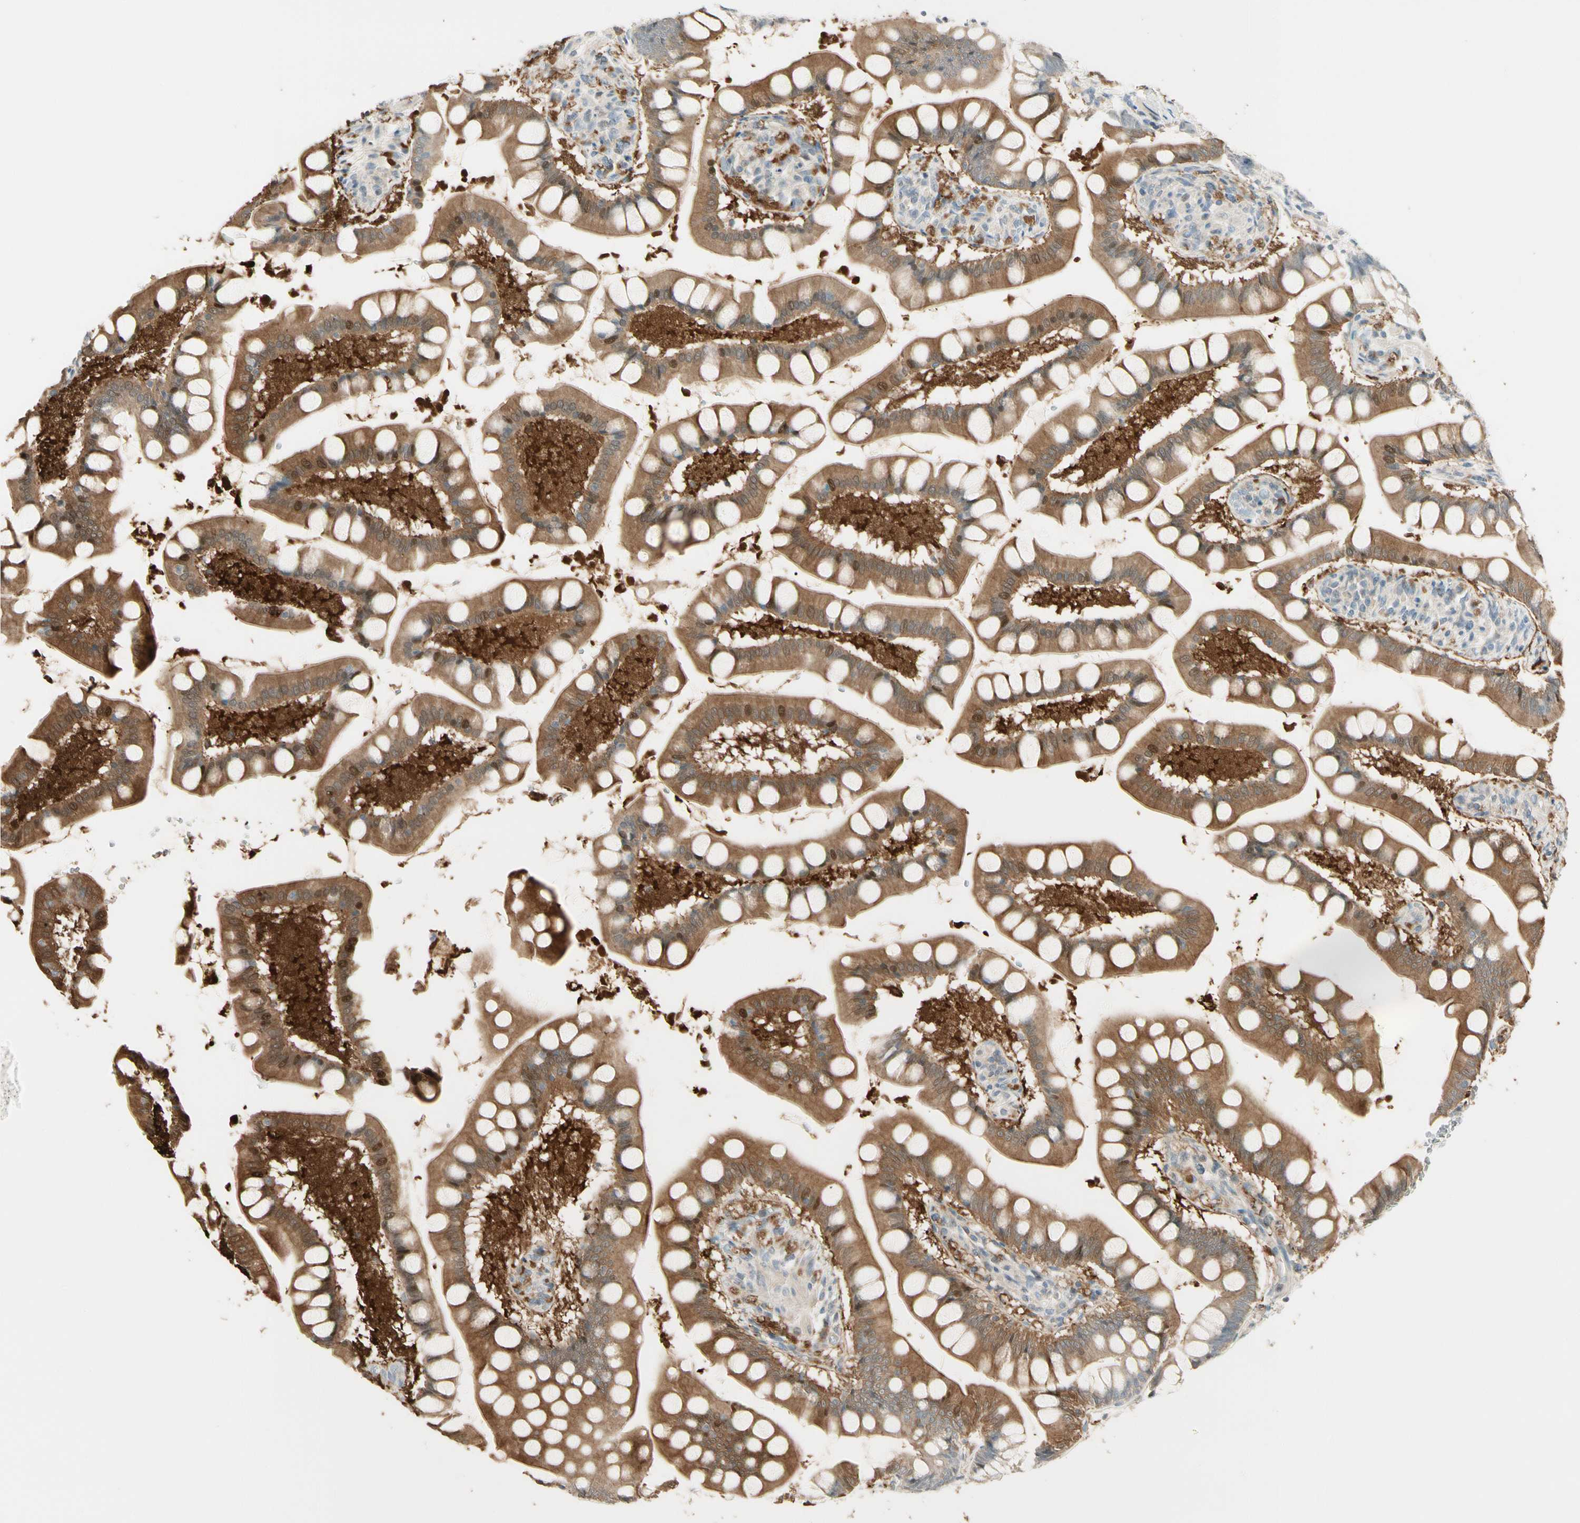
{"staining": {"intensity": "strong", "quantity": ">75%", "location": "cytoplasmic/membranous"}, "tissue": "small intestine", "cell_type": "Glandular cells", "image_type": "normal", "snomed": [{"axis": "morphology", "description": "Normal tissue, NOS"}, {"axis": "topography", "description": "Small intestine"}], "caption": "This image displays immunohistochemistry (IHC) staining of normal small intestine, with high strong cytoplasmic/membranous positivity in approximately >75% of glandular cells.", "gene": "P3H2", "patient": {"sex": "male", "age": 41}}